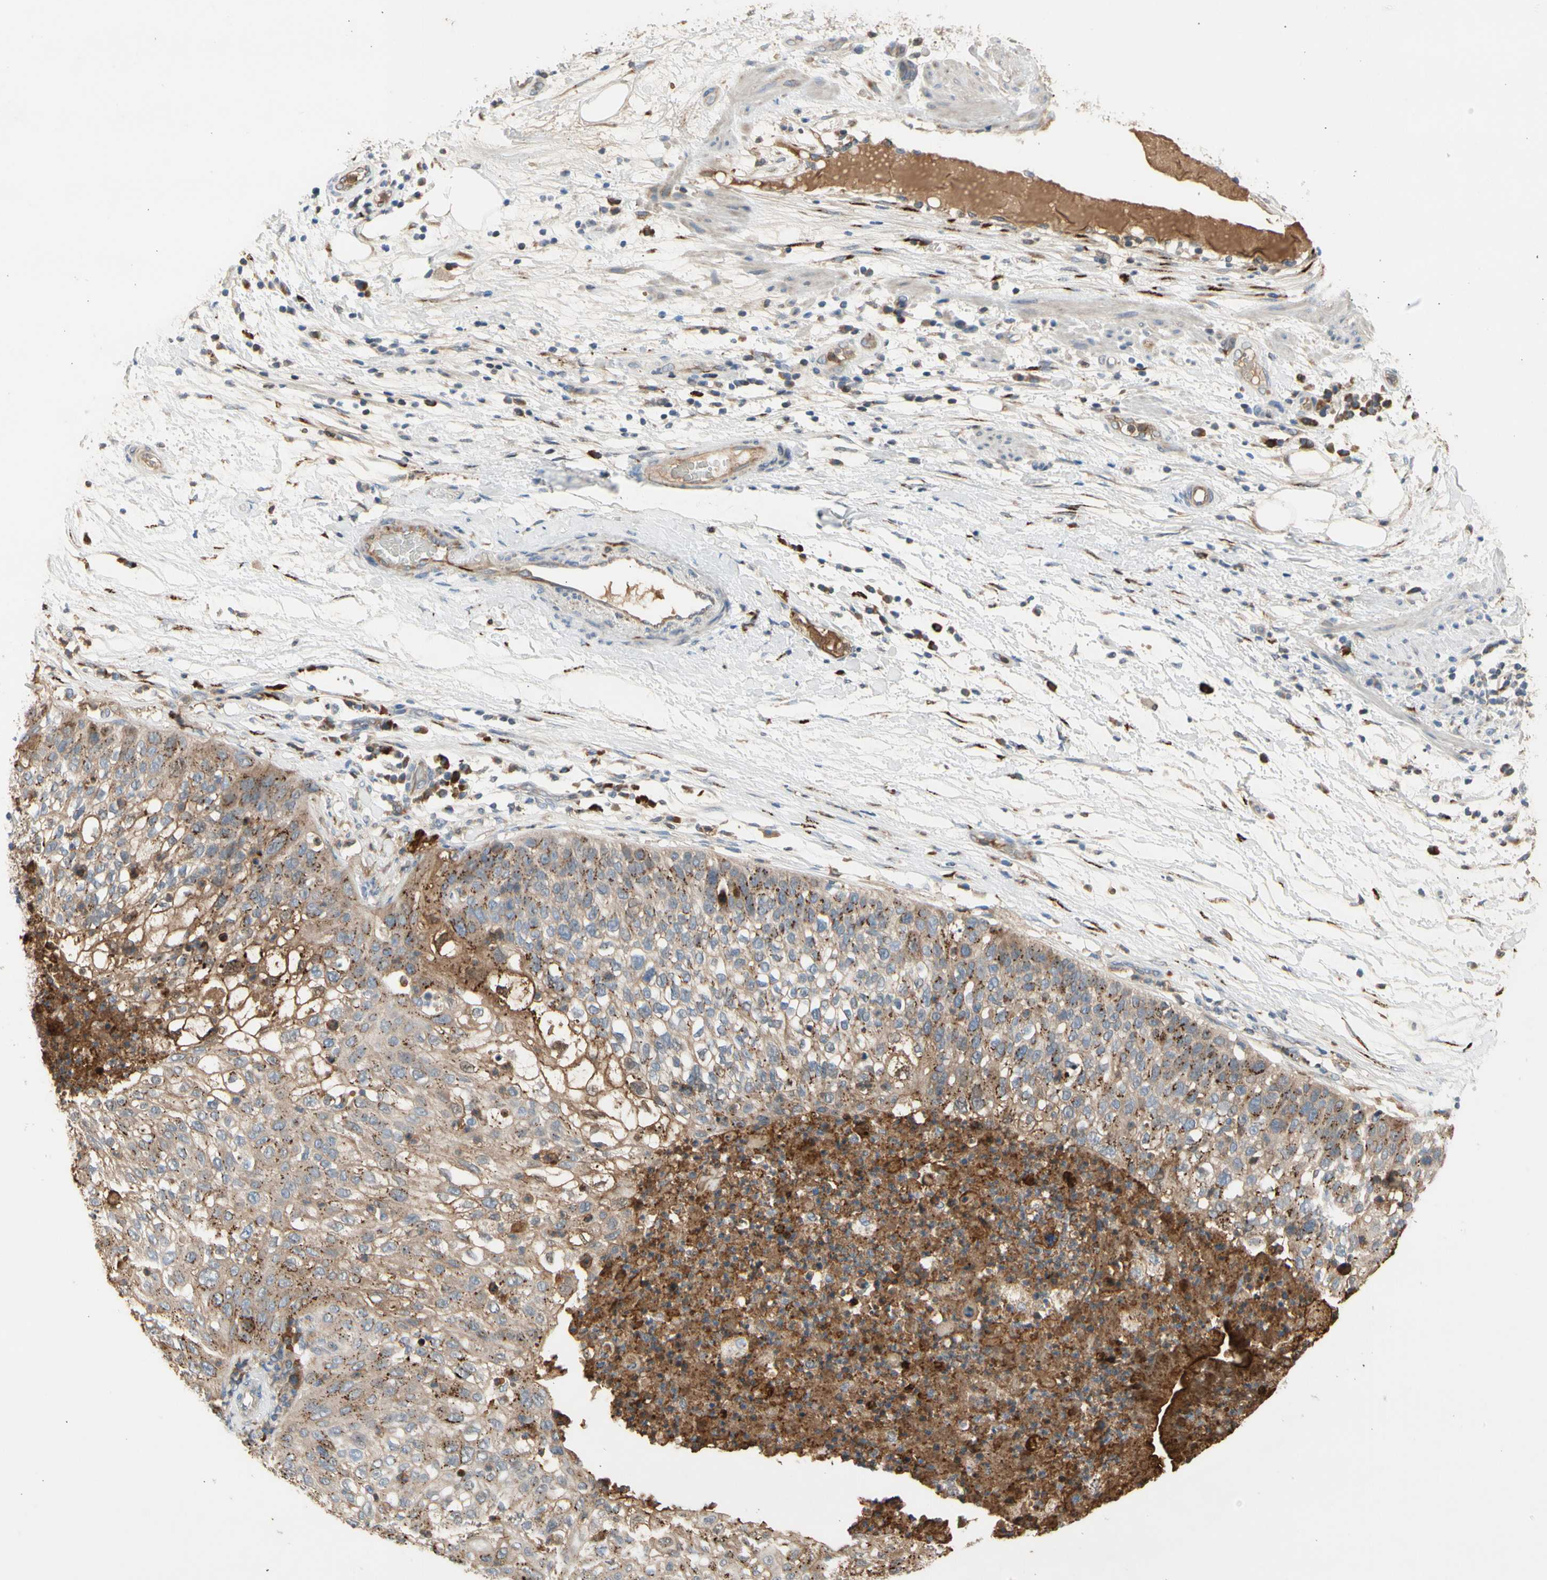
{"staining": {"intensity": "moderate", "quantity": ">75%", "location": "cytoplasmic/membranous"}, "tissue": "lung cancer", "cell_type": "Tumor cells", "image_type": "cancer", "snomed": [{"axis": "morphology", "description": "Inflammation, NOS"}, {"axis": "morphology", "description": "Squamous cell carcinoma, NOS"}, {"axis": "topography", "description": "Lymph node"}, {"axis": "topography", "description": "Soft tissue"}, {"axis": "topography", "description": "Lung"}], "caption": "Tumor cells show moderate cytoplasmic/membranous expression in approximately >75% of cells in lung cancer (squamous cell carcinoma).", "gene": "GALNT5", "patient": {"sex": "male", "age": 66}}